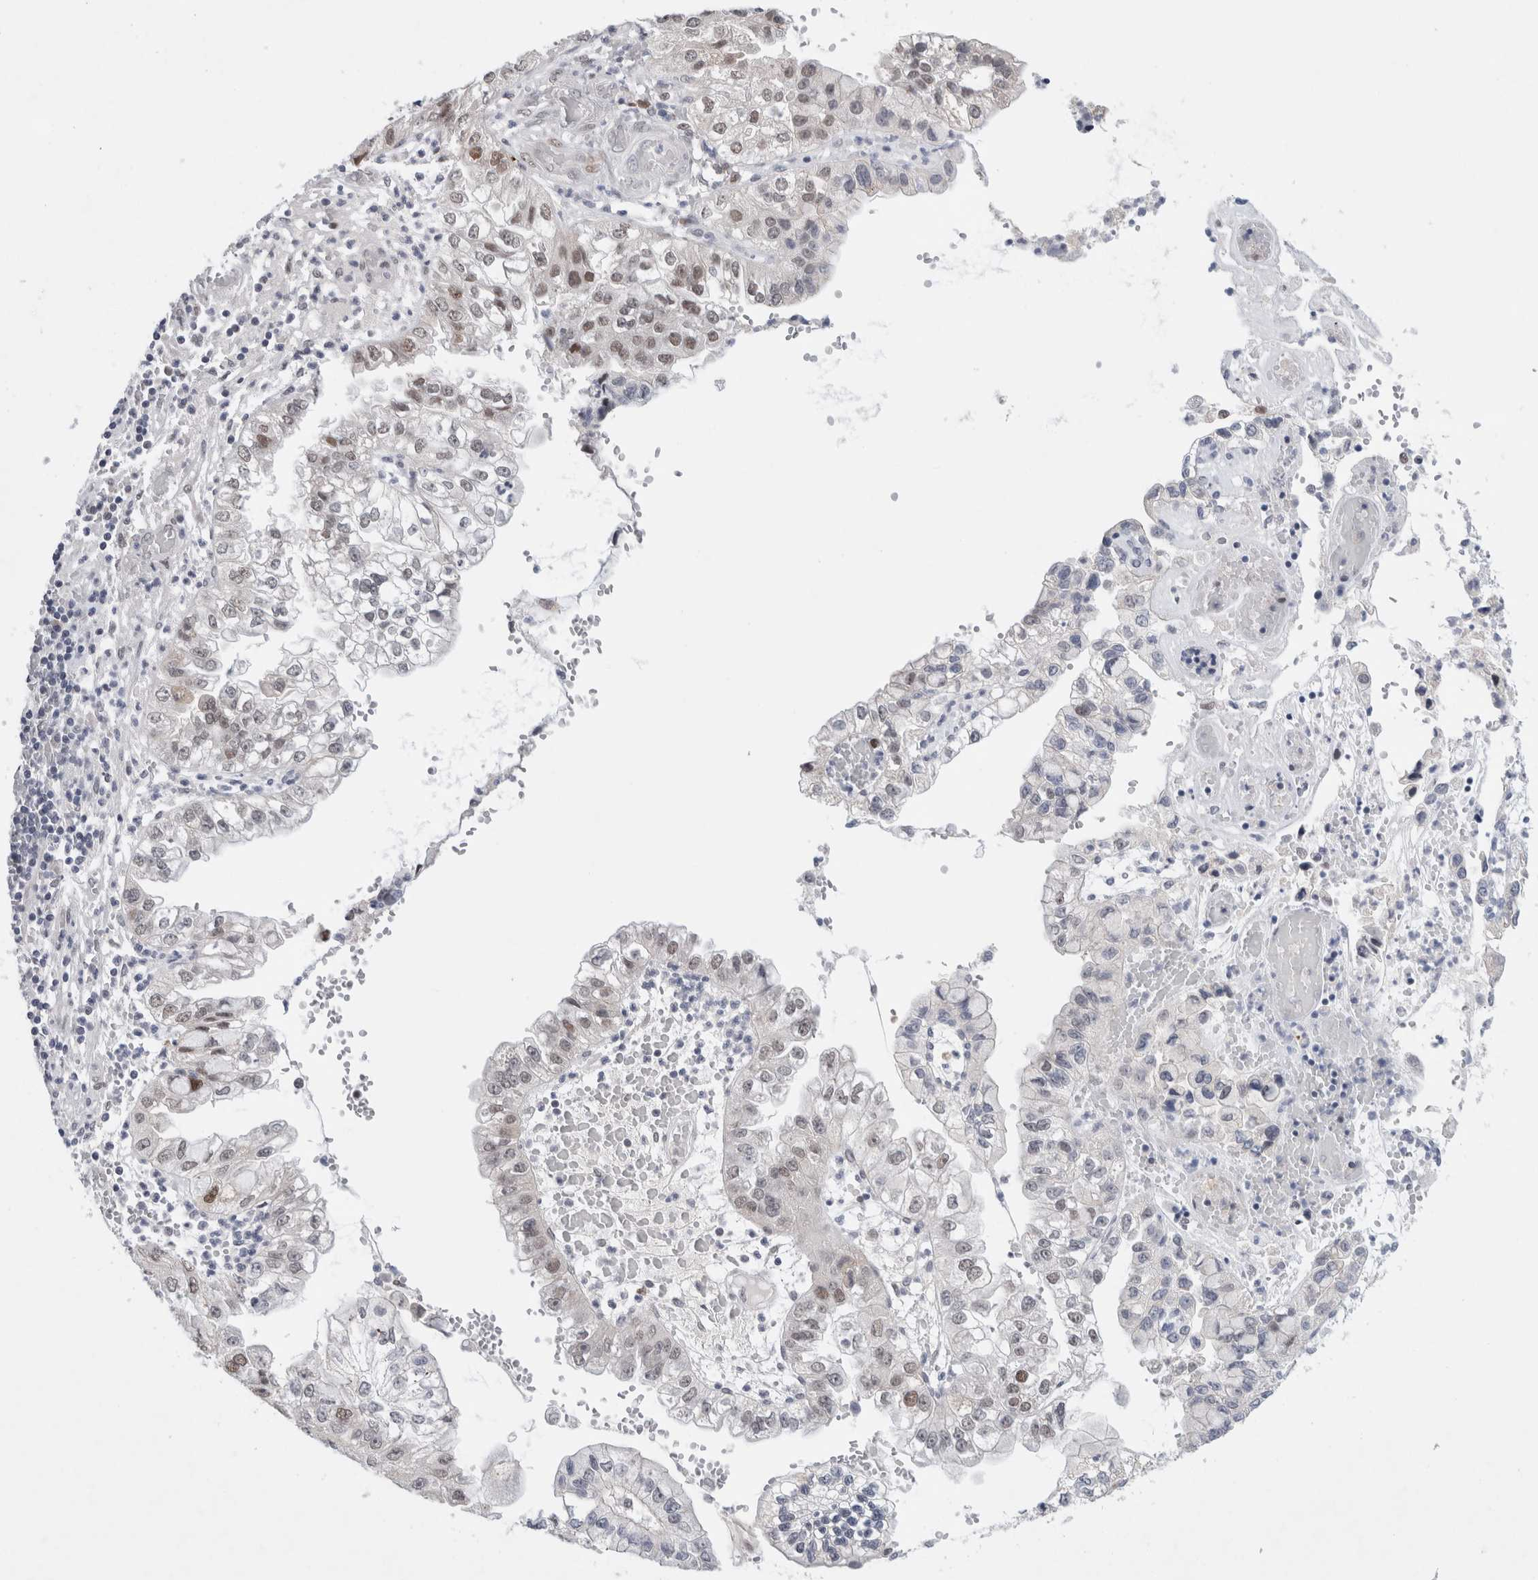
{"staining": {"intensity": "moderate", "quantity": "<25%", "location": "nuclear"}, "tissue": "liver cancer", "cell_type": "Tumor cells", "image_type": "cancer", "snomed": [{"axis": "morphology", "description": "Cholangiocarcinoma"}, {"axis": "topography", "description": "Liver"}], "caption": "Immunohistochemistry (DAB) staining of human liver cancer demonstrates moderate nuclear protein staining in approximately <25% of tumor cells. (IHC, brightfield microscopy, high magnification).", "gene": "KNL1", "patient": {"sex": "female", "age": 79}}